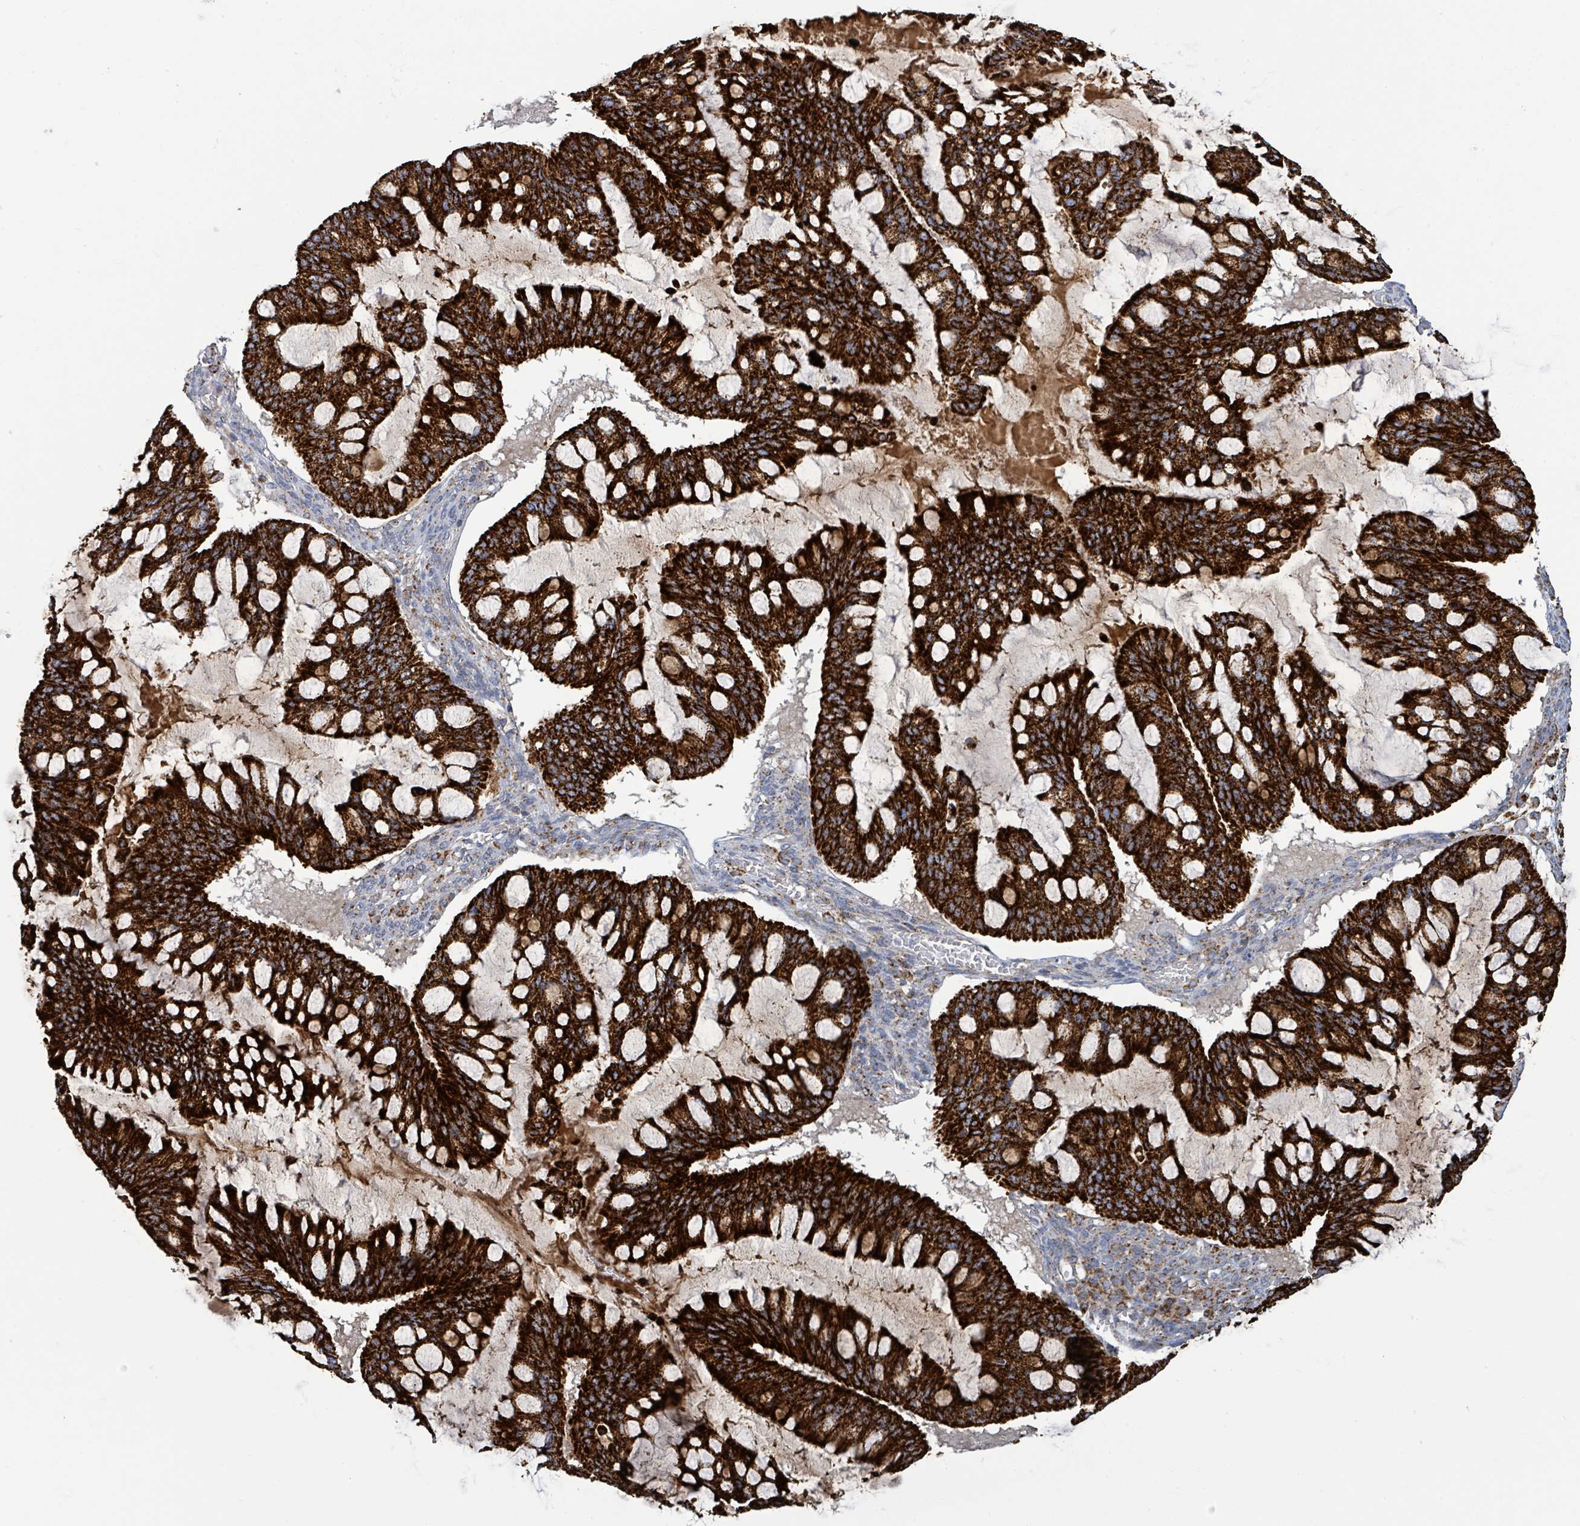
{"staining": {"intensity": "strong", "quantity": ">75%", "location": "cytoplasmic/membranous"}, "tissue": "ovarian cancer", "cell_type": "Tumor cells", "image_type": "cancer", "snomed": [{"axis": "morphology", "description": "Cystadenocarcinoma, mucinous, NOS"}, {"axis": "topography", "description": "Ovary"}], "caption": "Protein analysis of ovarian mucinous cystadenocarcinoma tissue reveals strong cytoplasmic/membranous staining in about >75% of tumor cells. (IHC, brightfield microscopy, high magnification).", "gene": "SUCLG2", "patient": {"sex": "female", "age": 73}}